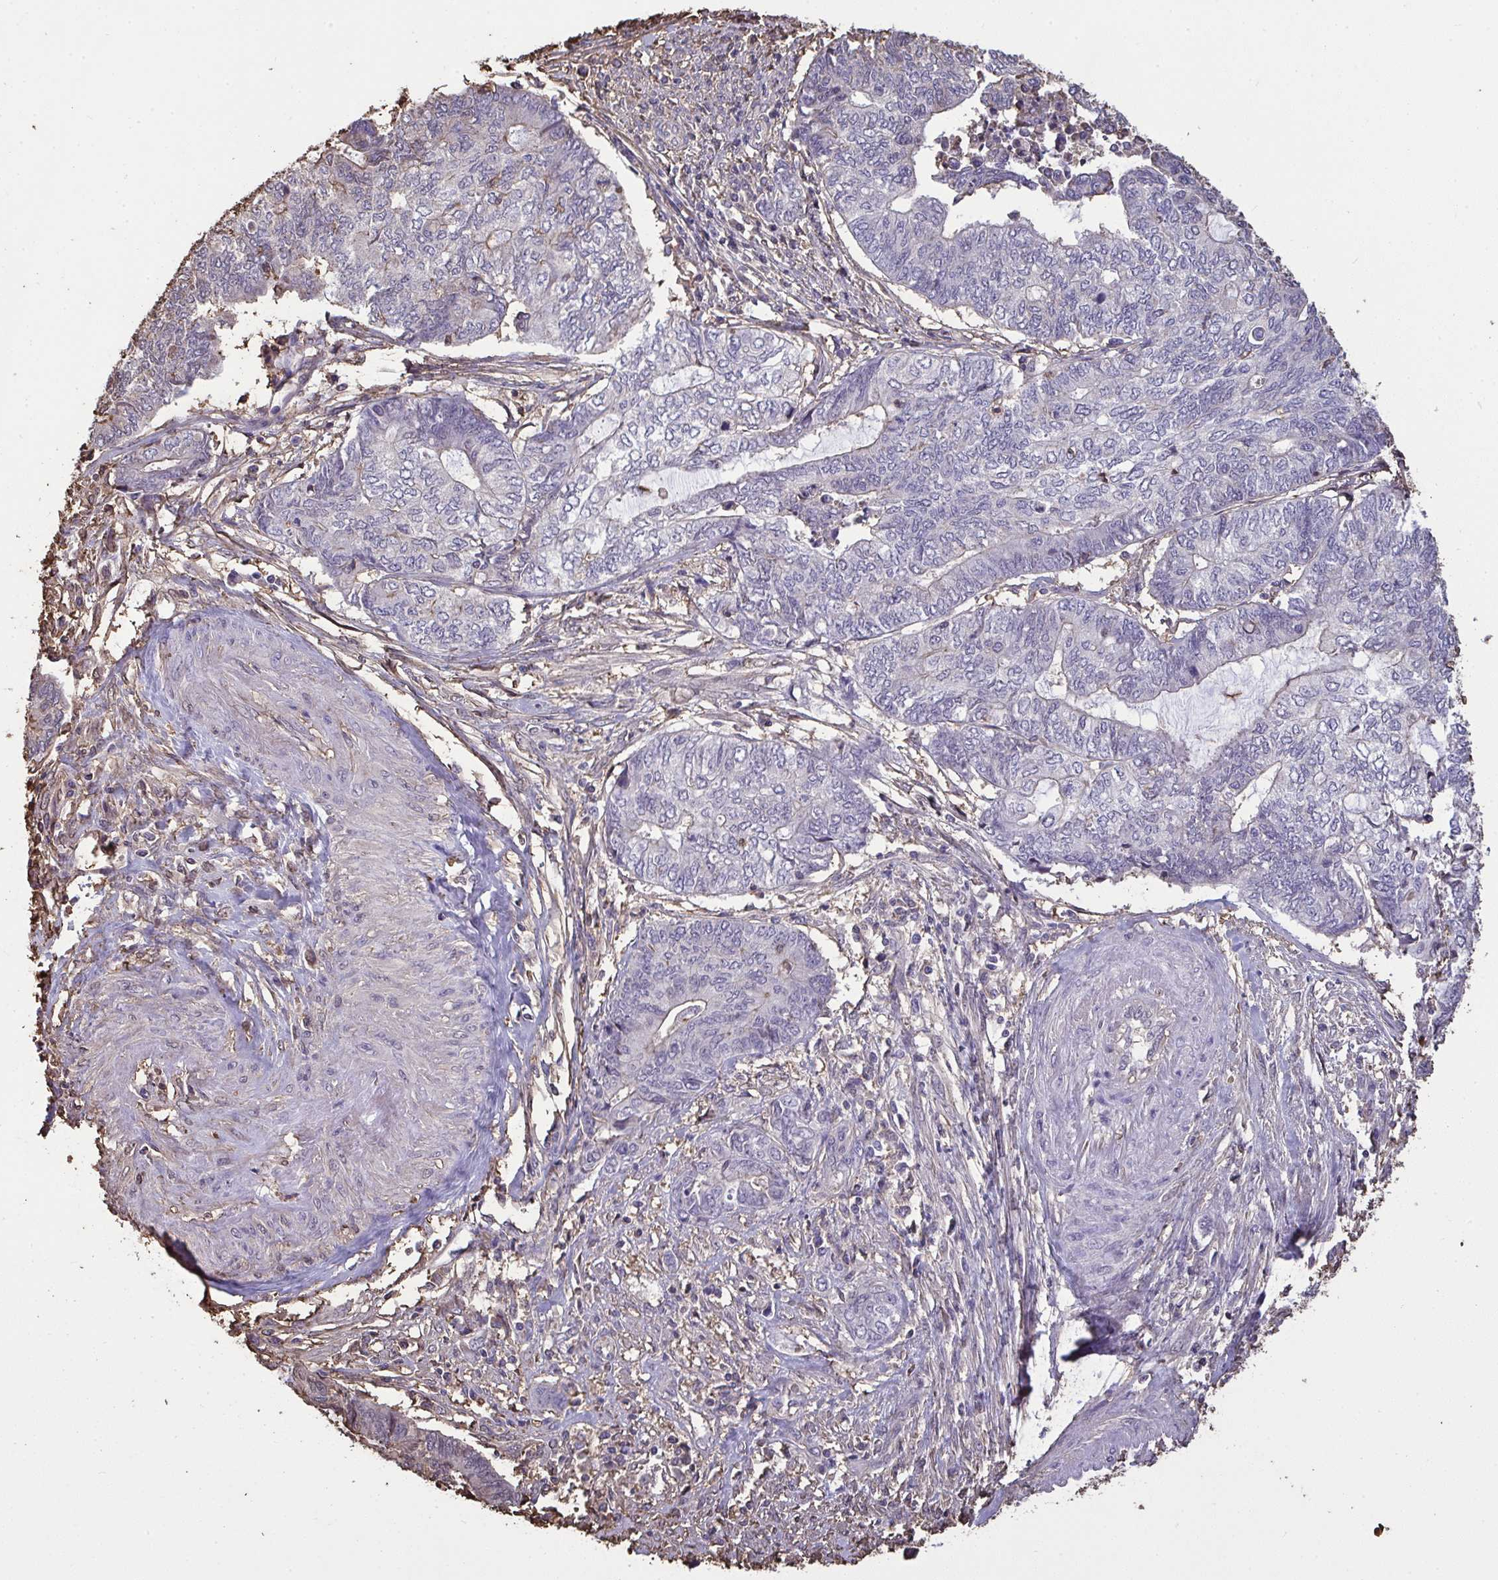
{"staining": {"intensity": "weak", "quantity": "<25%", "location": "cytoplasmic/membranous"}, "tissue": "endometrial cancer", "cell_type": "Tumor cells", "image_type": "cancer", "snomed": [{"axis": "morphology", "description": "Adenocarcinoma, NOS"}, {"axis": "topography", "description": "Uterus"}, {"axis": "topography", "description": "Endometrium"}], "caption": "Immunohistochemical staining of human adenocarcinoma (endometrial) displays no significant staining in tumor cells.", "gene": "ANXA5", "patient": {"sex": "female", "age": 70}}